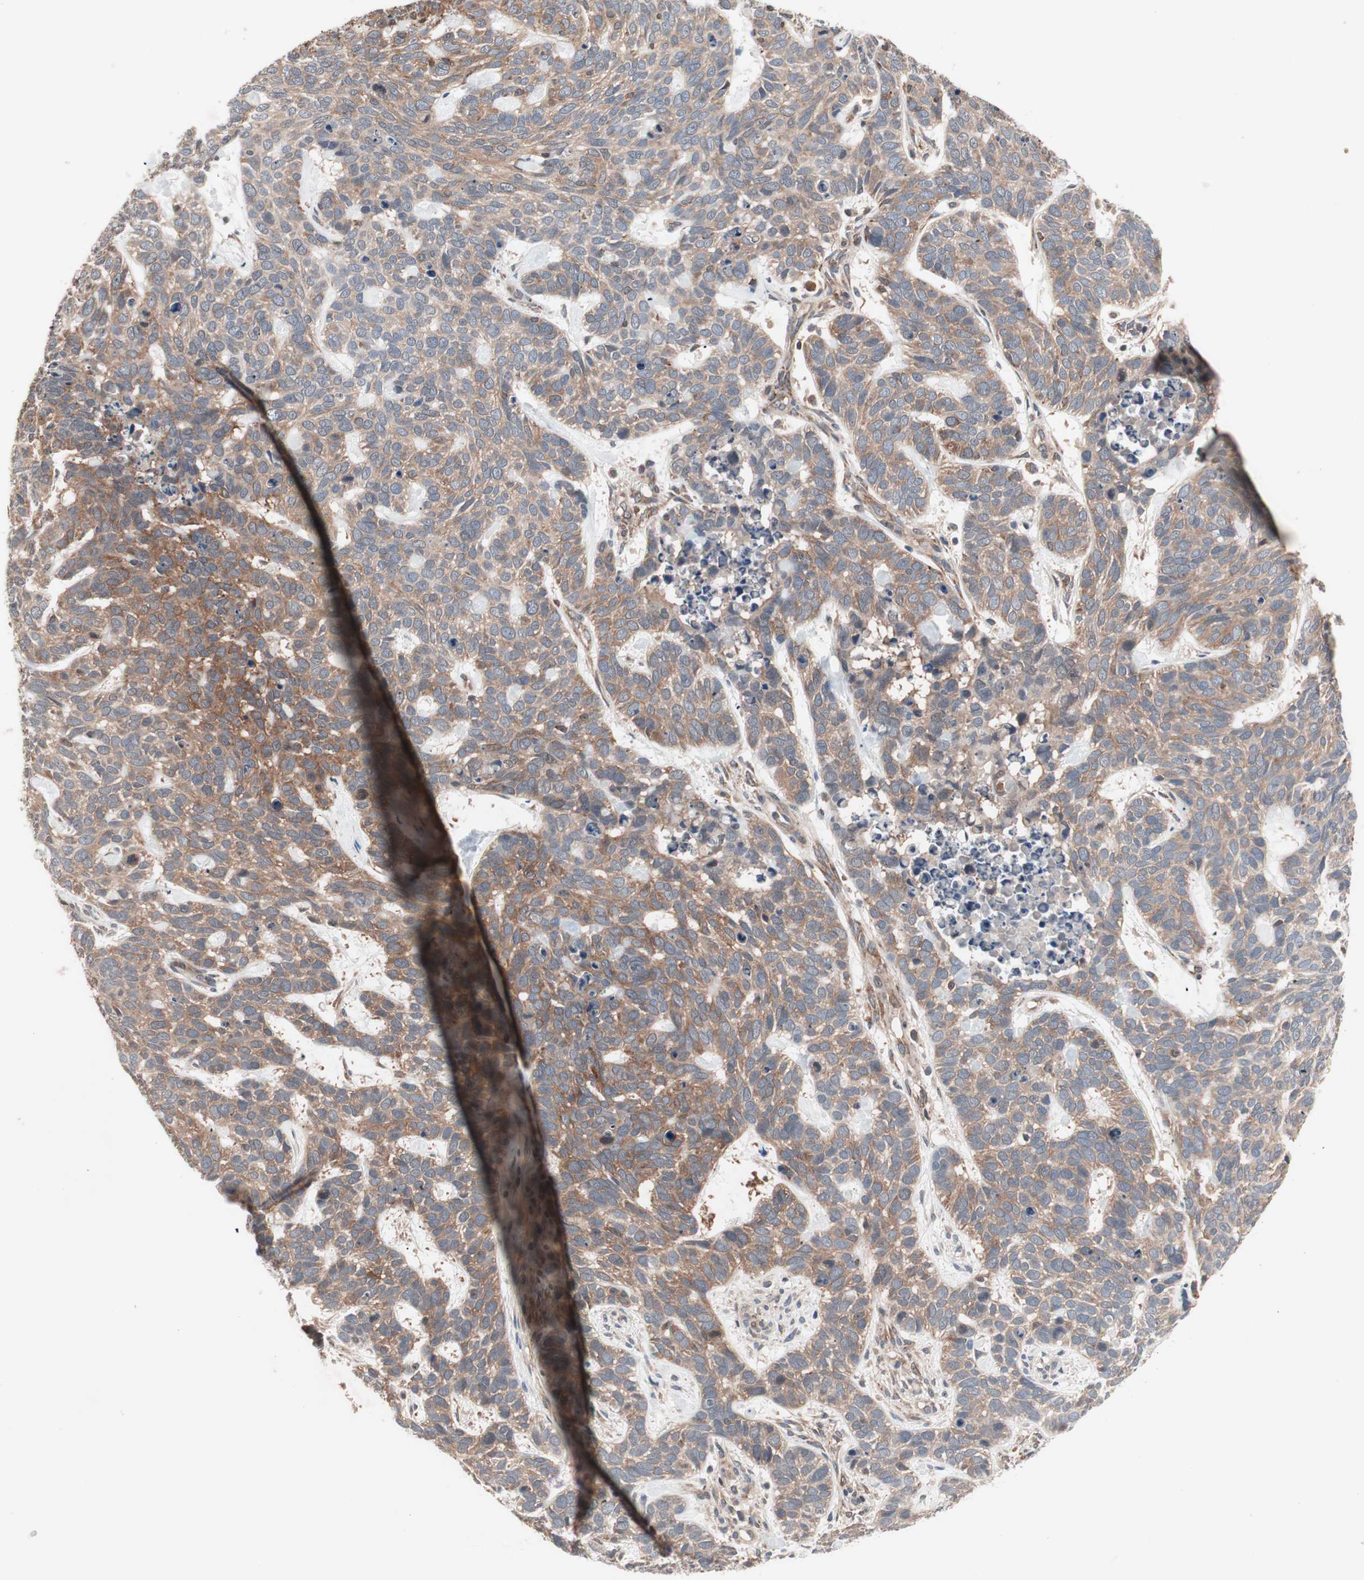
{"staining": {"intensity": "weak", "quantity": "25%-75%", "location": "cytoplasmic/membranous"}, "tissue": "skin cancer", "cell_type": "Tumor cells", "image_type": "cancer", "snomed": [{"axis": "morphology", "description": "Basal cell carcinoma"}, {"axis": "topography", "description": "Skin"}], "caption": "The photomicrograph reveals a brown stain indicating the presence of a protein in the cytoplasmic/membranous of tumor cells in skin basal cell carcinoma.", "gene": "IRS1", "patient": {"sex": "male", "age": 87}}